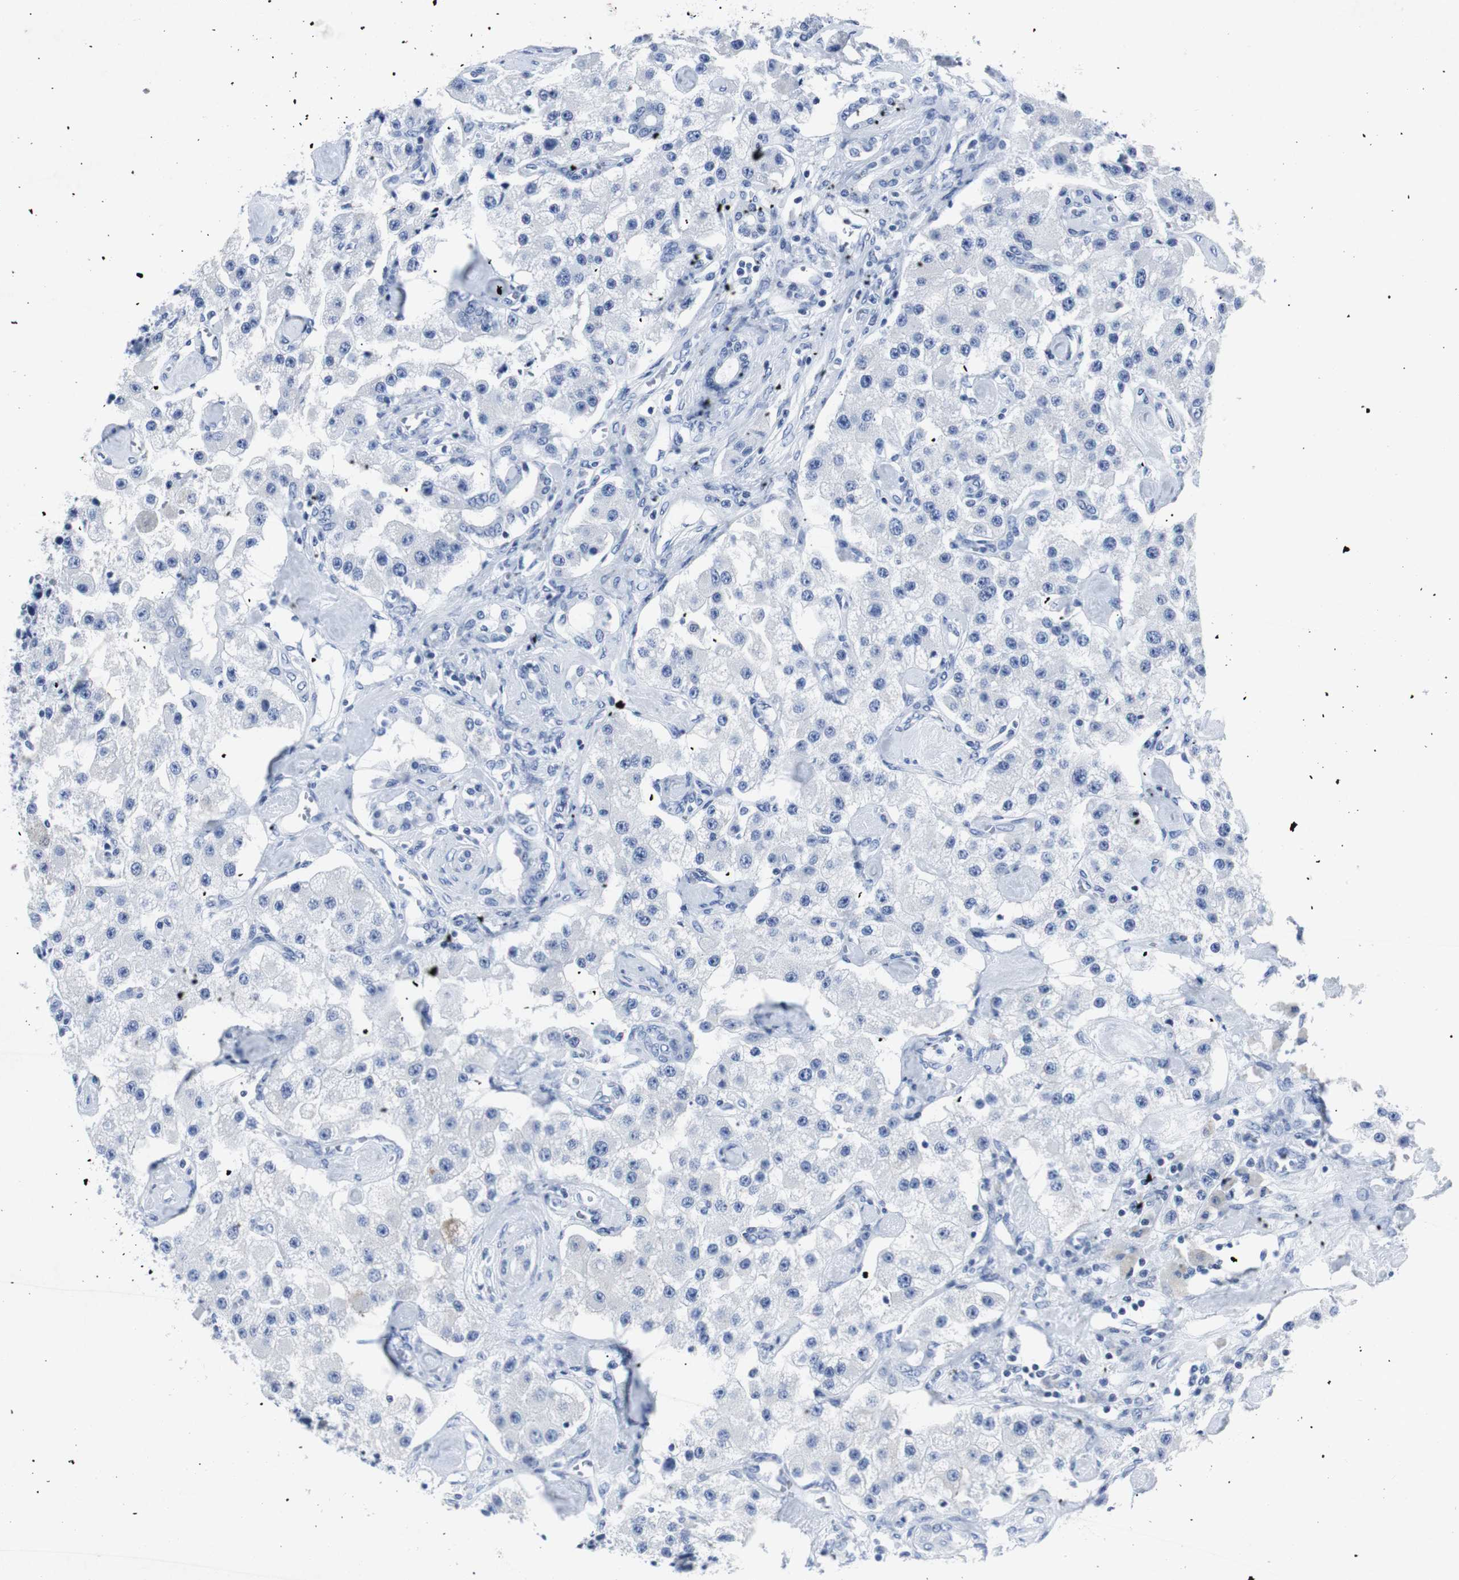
{"staining": {"intensity": "negative", "quantity": "none", "location": "none"}, "tissue": "carcinoid", "cell_type": "Tumor cells", "image_type": "cancer", "snomed": [{"axis": "morphology", "description": "Carcinoid, malignant, NOS"}, {"axis": "topography", "description": "Pancreas"}], "caption": "DAB immunohistochemical staining of human carcinoid displays no significant positivity in tumor cells.", "gene": "GAP43", "patient": {"sex": "male", "age": 41}}